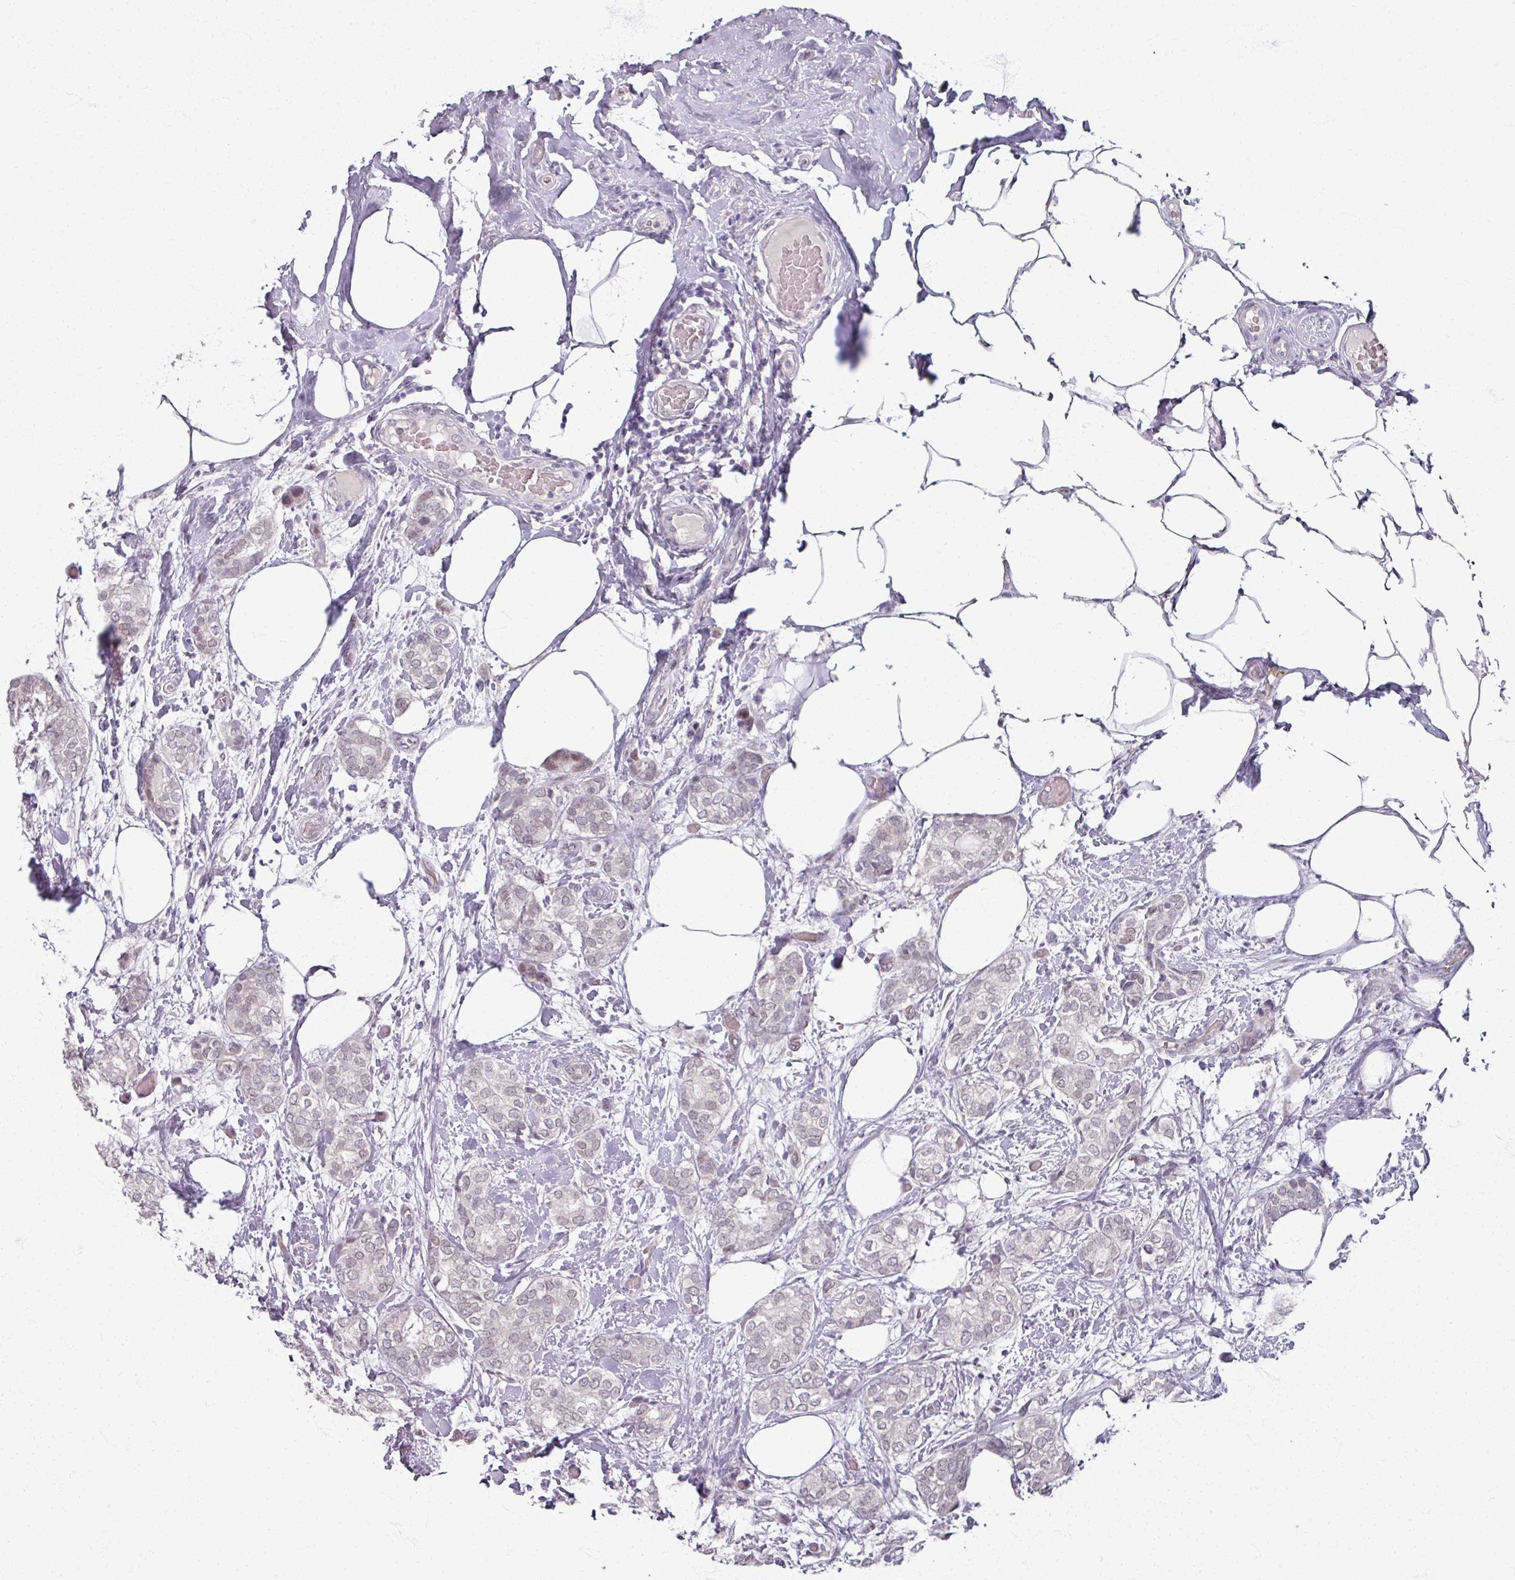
{"staining": {"intensity": "negative", "quantity": "none", "location": "none"}, "tissue": "breast cancer", "cell_type": "Tumor cells", "image_type": "cancer", "snomed": [{"axis": "morphology", "description": "Duct carcinoma"}, {"axis": "topography", "description": "Breast"}], "caption": "Immunohistochemistry of breast cancer (invasive ductal carcinoma) exhibits no positivity in tumor cells.", "gene": "SOX11", "patient": {"sex": "female", "age": 73}}